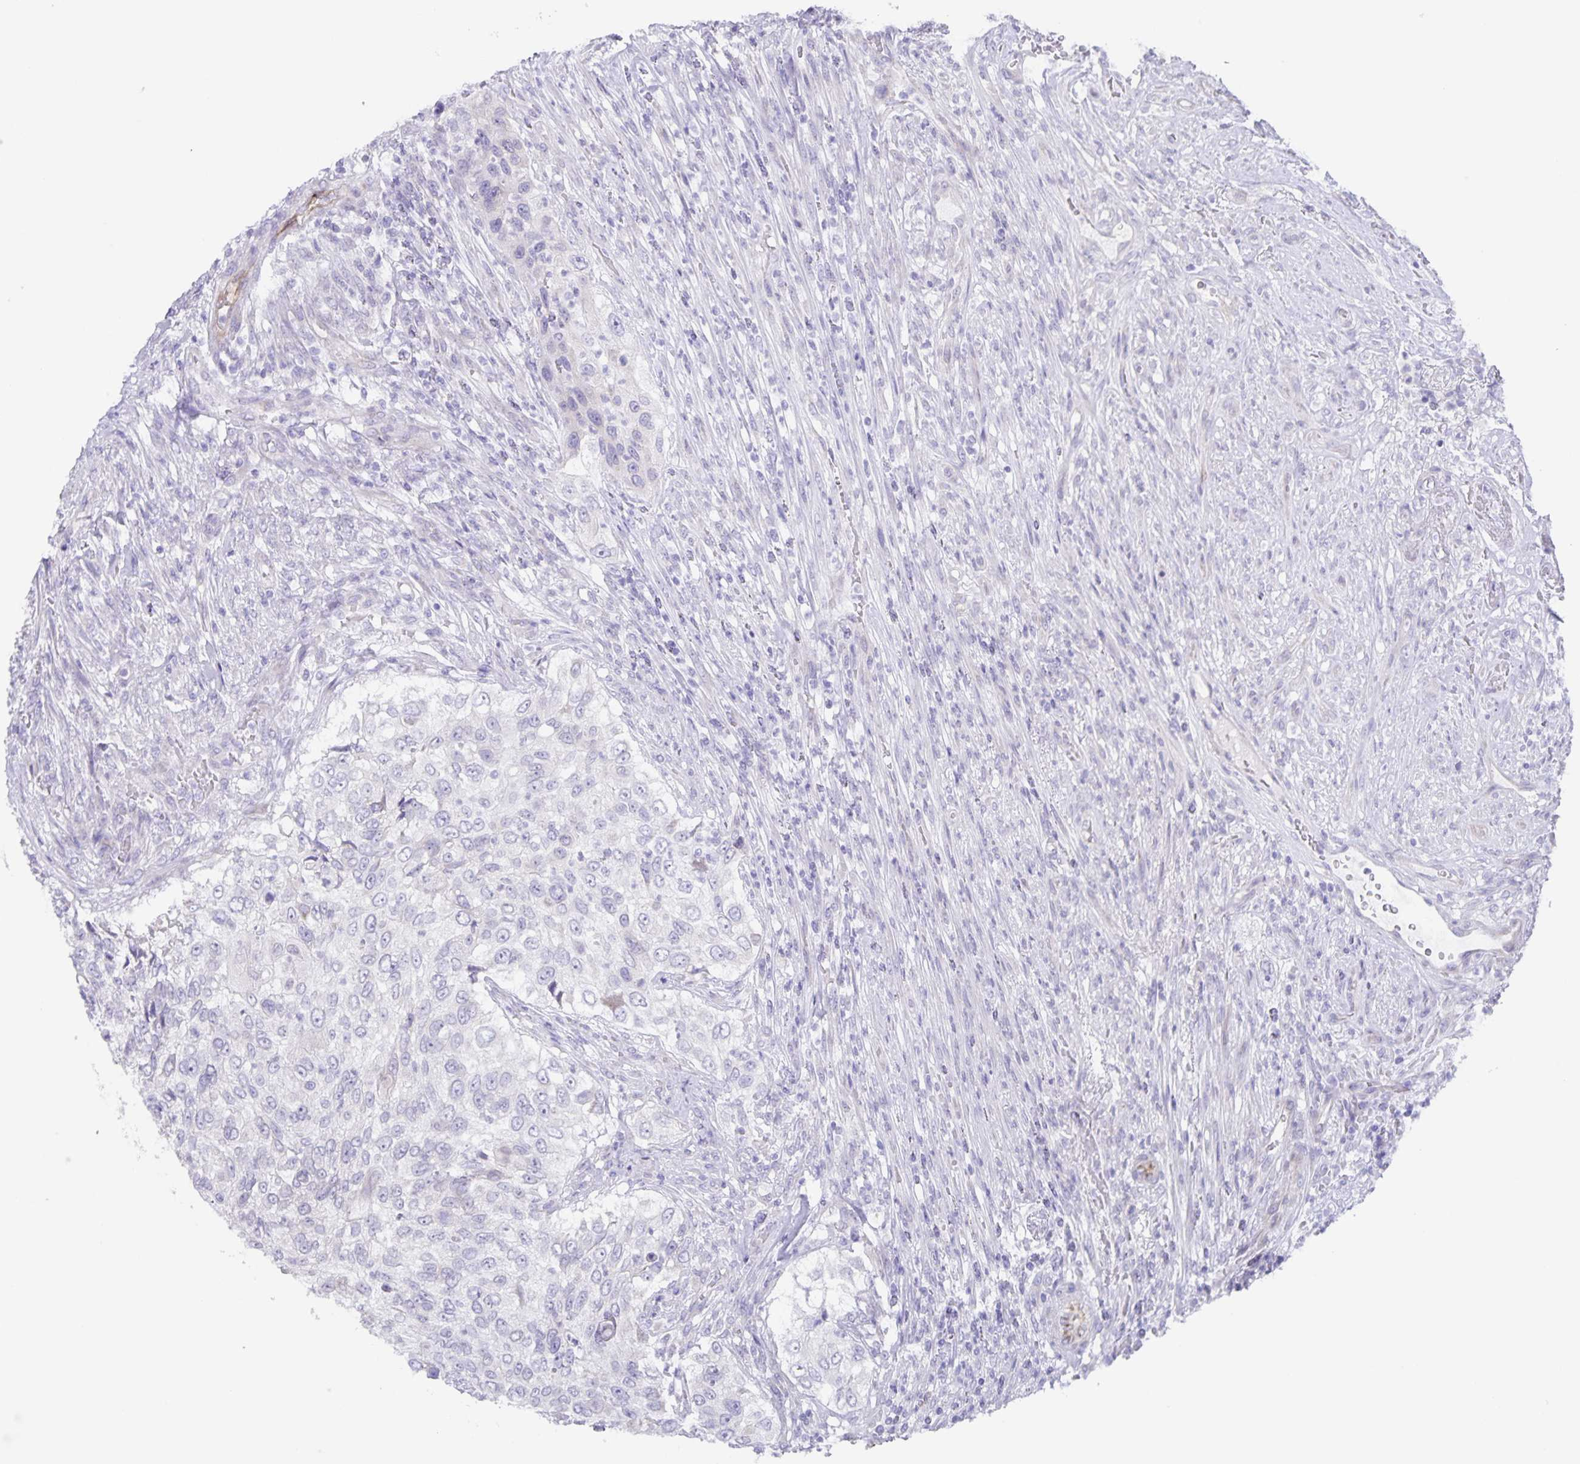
{"staining": {"intensity": "negative", "quantity": "none", "location": "none"}, "tissue": "urothelial cancer", "cell_type": "Tumor cells", "image_type": "cancer", "snomed": [{"axis": "morphology", "description": "Urothelial carcinoma, High grade"}, {"axis": "topography", "description": "Urinary bladder"}], "caption": "Protein analysis of urothelial carcinoma (high-grade) exhibits no significant expression in tumor cells. (DAB (3,3'-diaminobenzidine) immunohistochemistry (IHC) with hematoxylin counter stain).", "gene": "AQP4", "patient": {"sex": "female", "age": 60}}